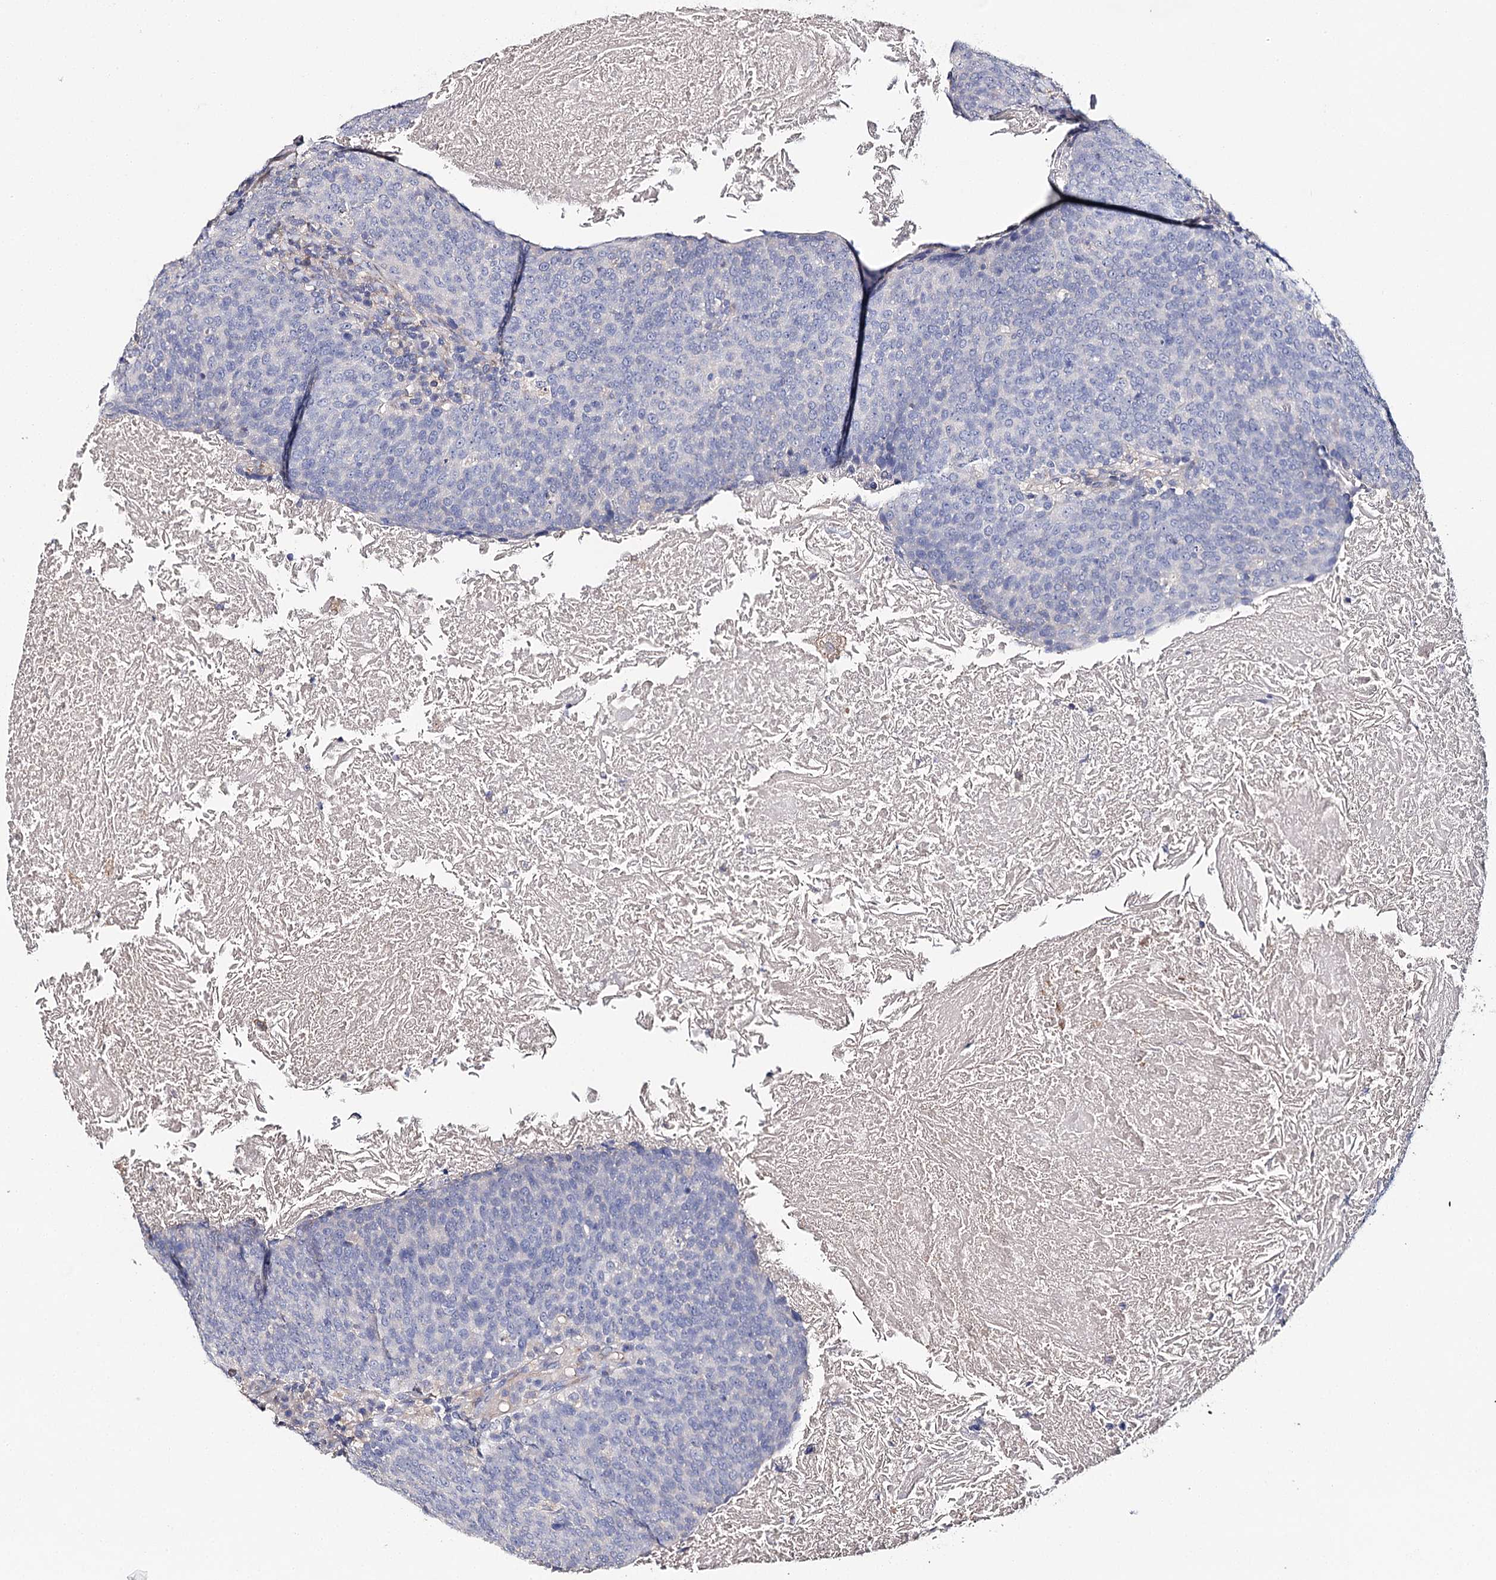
{"staining": {"intensity": "negative", "quantity": "none", "location": "none"}, "tissue": "head and neck cancer", "cell_type": "Tumor cells", "image_type": "cancer", "snomed": [{"axis": "morphology", "description": "Squamous cell carcinoma, NOS"}, {"axis": "morphology", "description": "Squamous cell carcinoma, metastatic, NOS"}, {"axis": "topography", "description": "Lymph node"}, {"axis": "topography", "description": "Head-Neck"}], "caption": "The immunohistochemistry histopathology image has no significant staining in tumor cells of head and neck cancer tissue. (DAB immunohistochemistry (IHC) visualized using brightfield microscopy, high magnification).", "gene": "EPYC", "patient": {"sex": "male", "age": 62}}